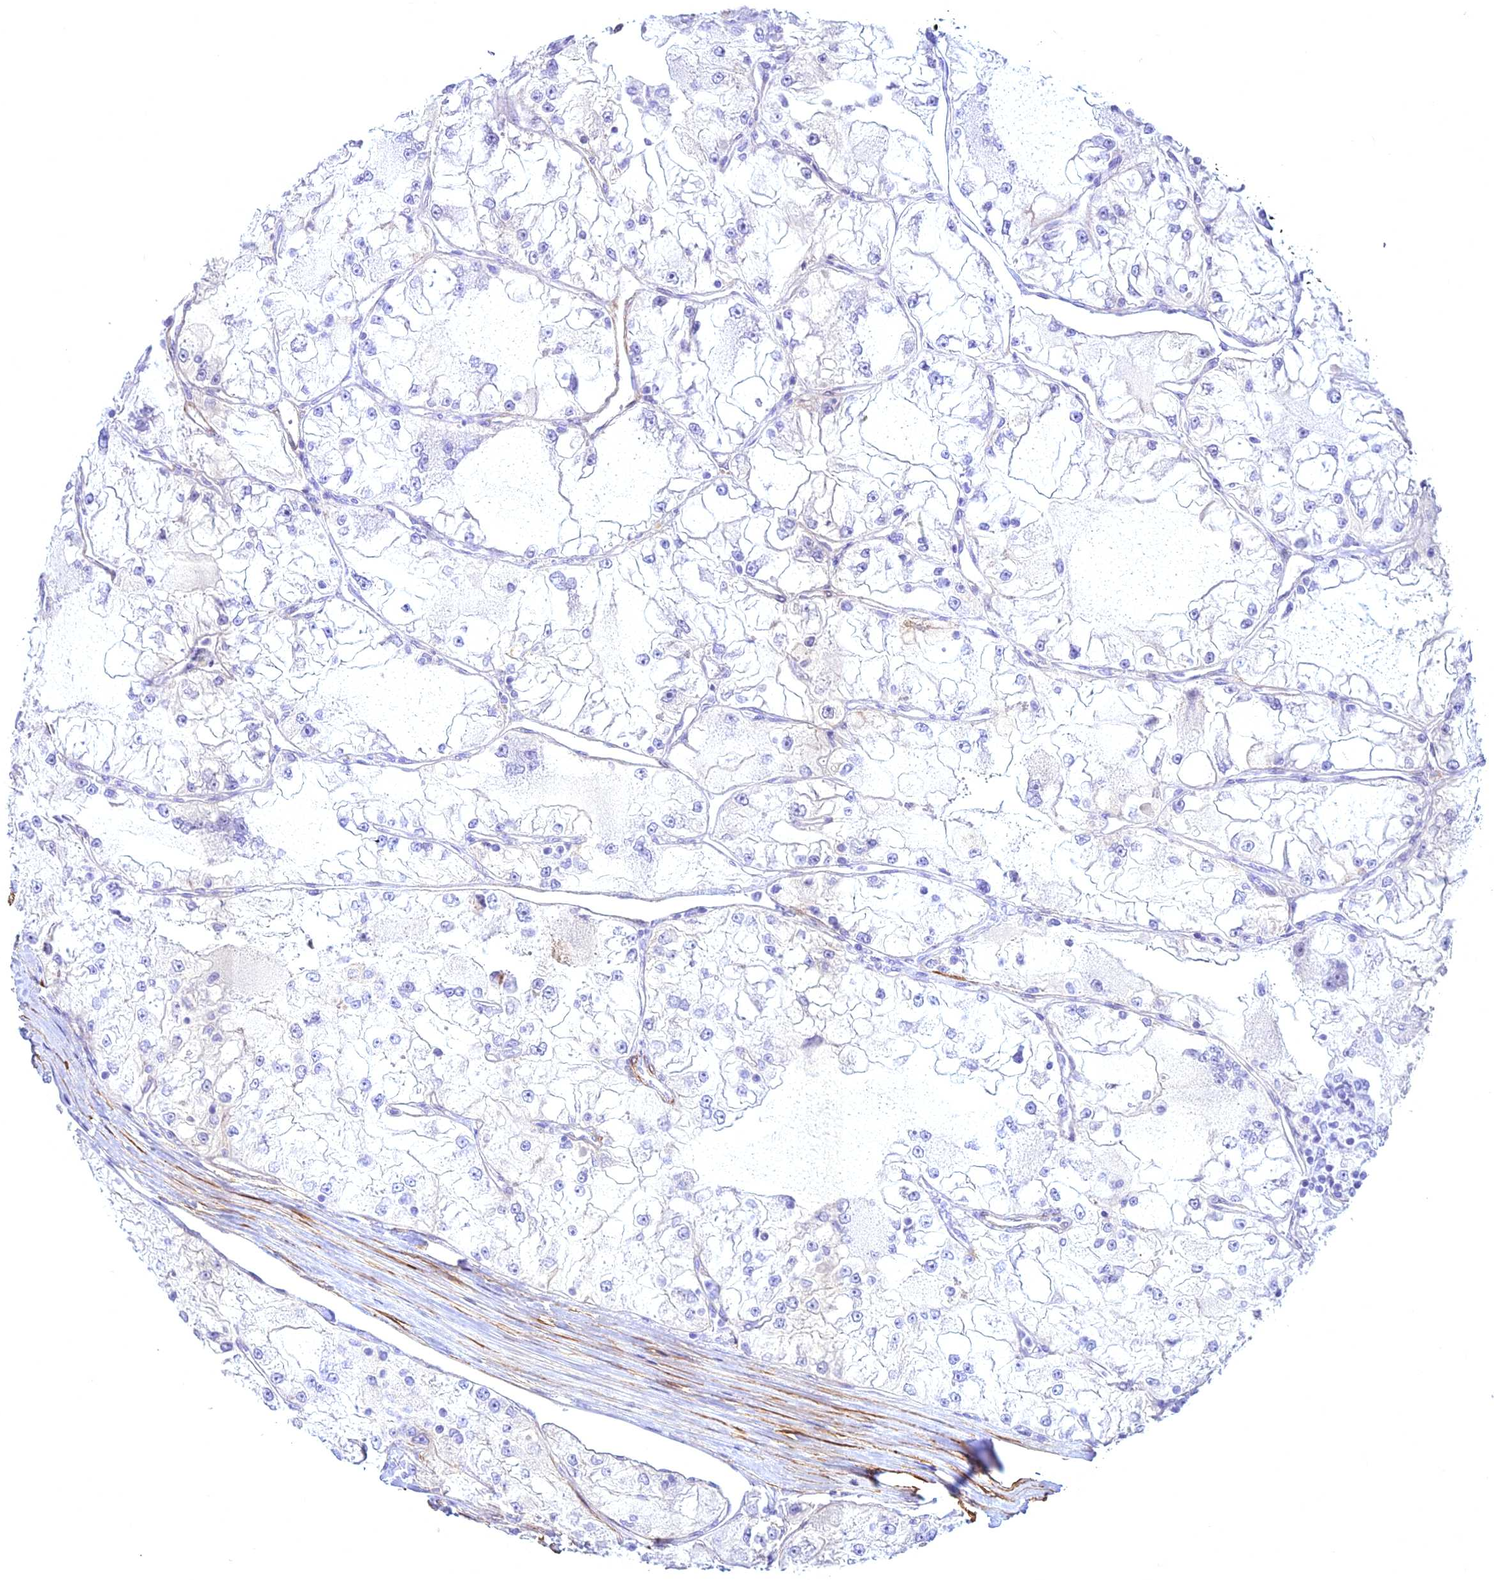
{"staining": {"intensity": "negative", "quantity": "none", "location": "none"}, "tissue": "renal cancer", "cell_type": "Tumor cells", "image_type": "cancer", "snomed": [{"axis": "morphology", "description": "Adenocarcinoma, NOS"}, {"axis": "topography", "description": "Kidney"}], "caption": "A high-resolution image shows immunohistochemistry (IHC) staining of renal adenocarcinoma, which exhibits no significant positivity in tumor cells. The staining is performed using DAB brown chromogen with nuclei counter-stained in using hematoxylin.", "gene": "CENPV", "patient": {"sex": "female", "age": 72}}